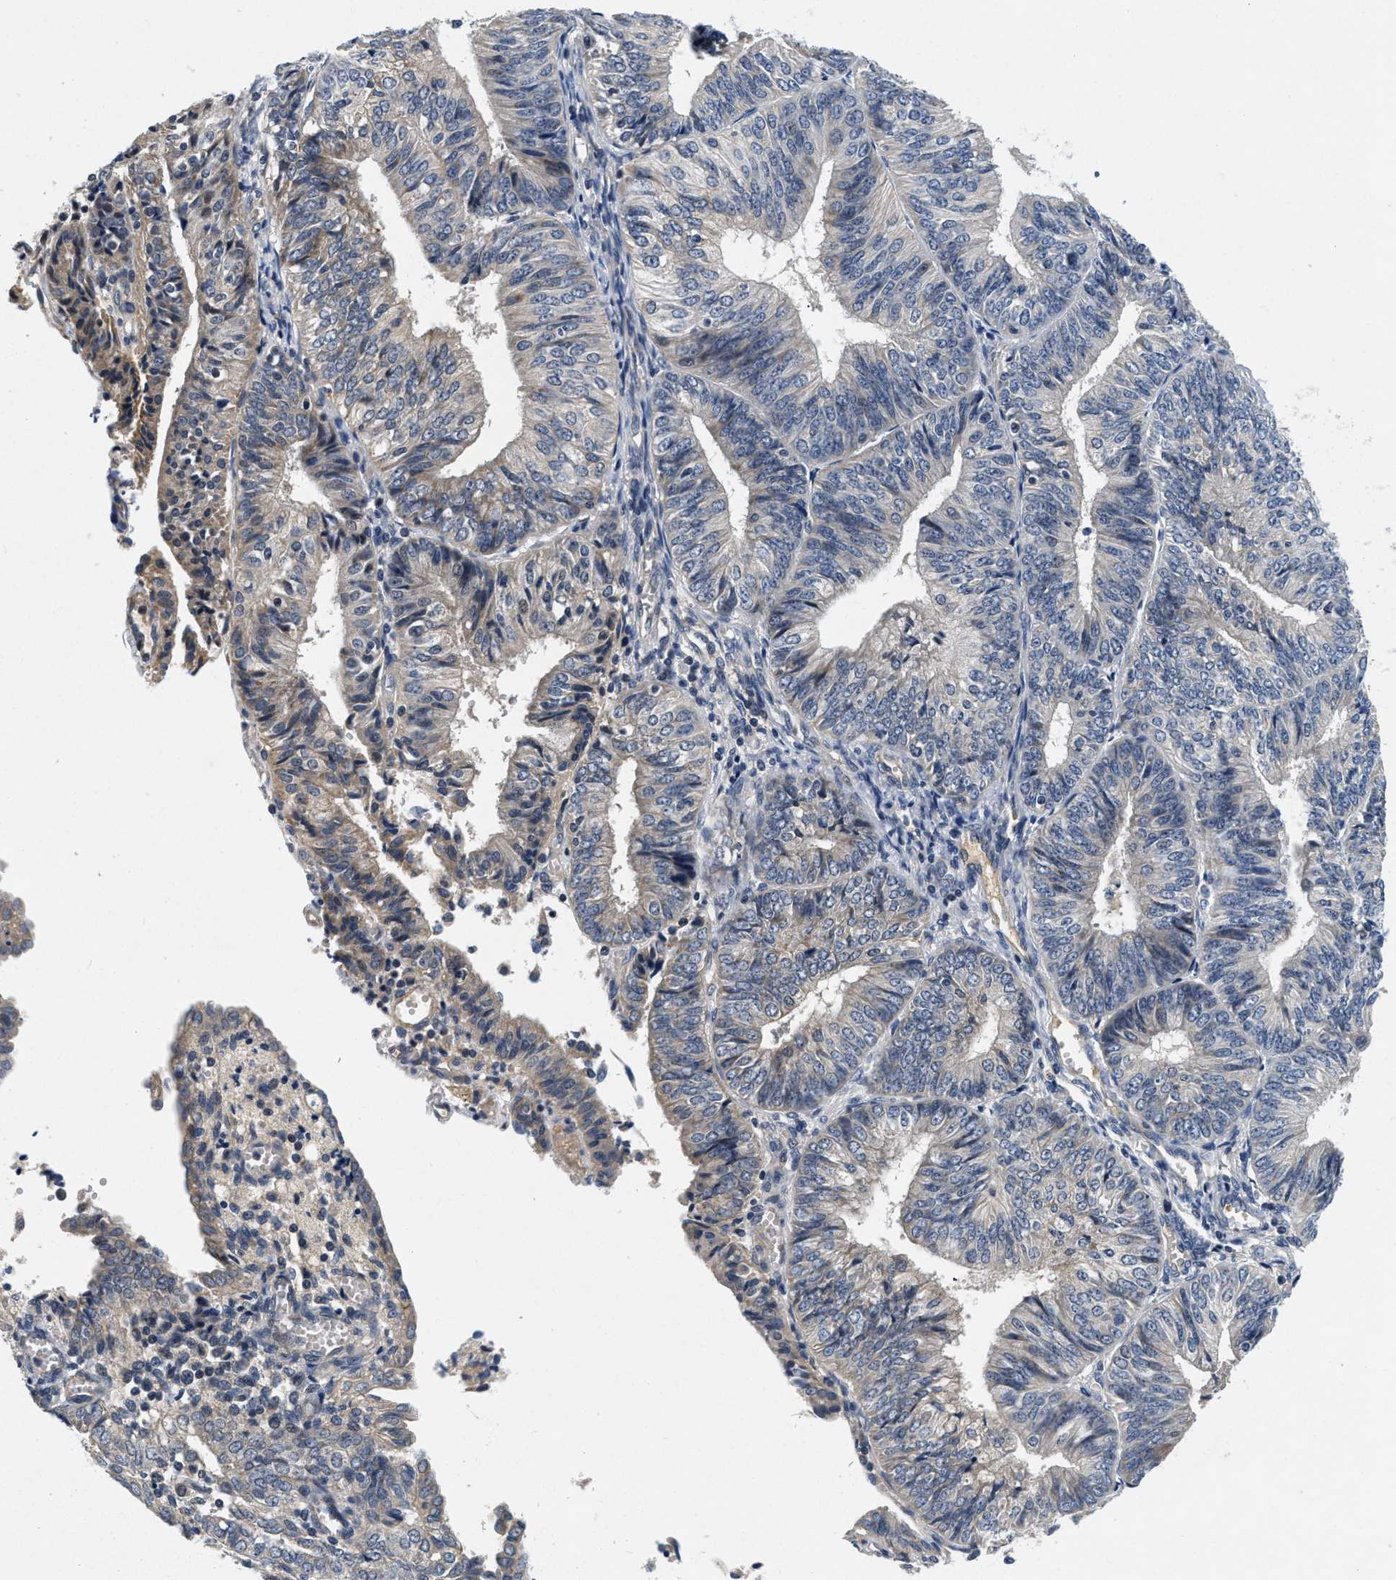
{"staining": {"intensity": "negative", "quantity": "none", "location": "none"}, "tissue": "endometrial cancer", "cell_type": "Tumor cells", "image_type": "cancer", "snomed": [{"axis": "morphology", "description": "Adenocarcinoma, NOS"}, {"axis": "topography", "description": "Endometrium"}], "caption": "IHC histopathology image of neoplastic tissue: endometrial cancer stained with DAB (3,3'-diaminobenzidine) demonstrates no significant protein positivity in tumor cells.", "gene": "PDP1", "patient": {"sex": "female", "age": 58}}